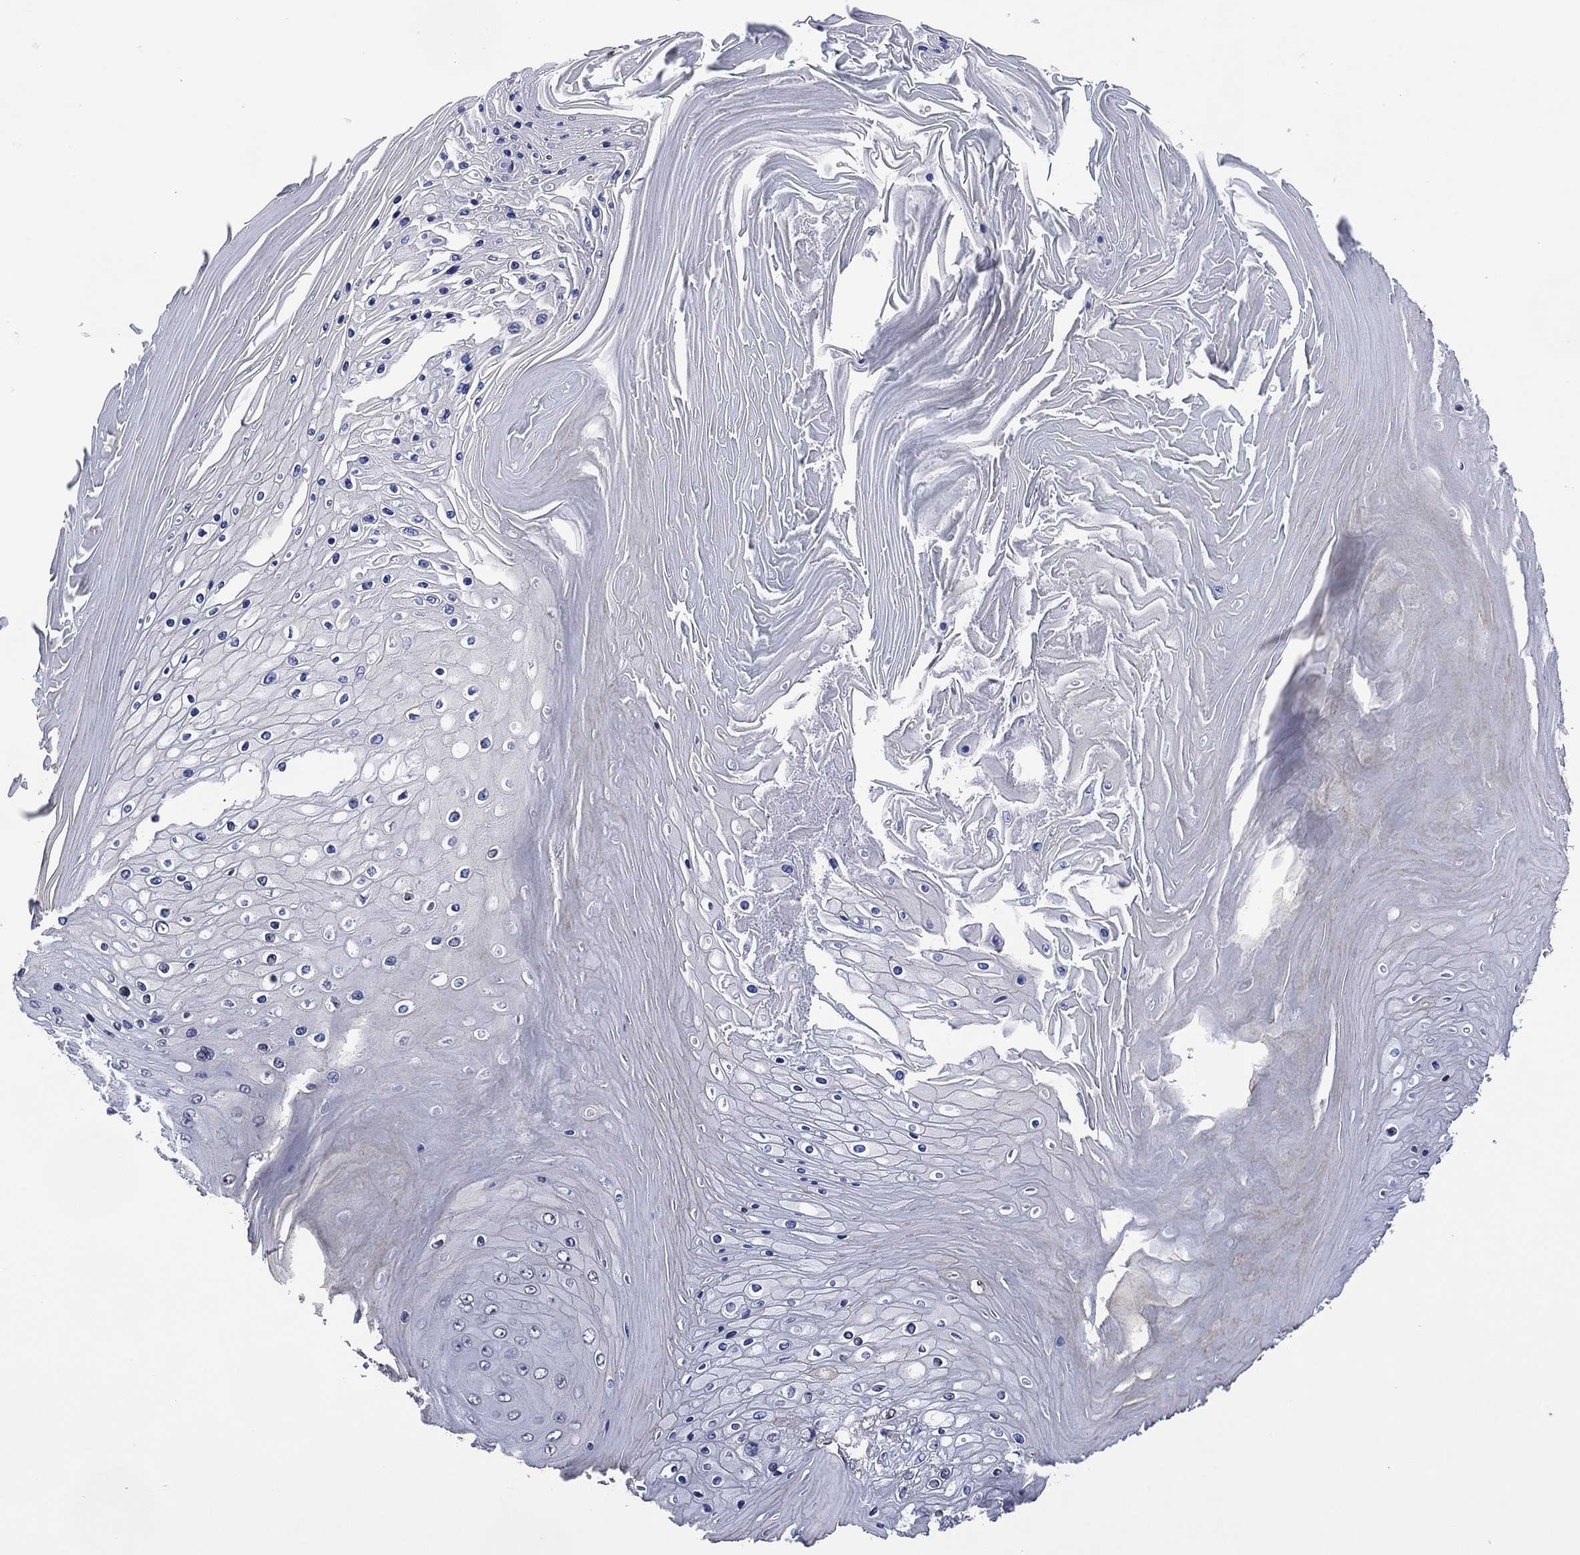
{"staining": {"intensity": "negative", "quantity": "none", "location": "none"}, "tissue": "skin cancer", "cell_type": "Tumor cells", "image_type": "cancer", "snomed": [{"axis": "morphology", "description": "Squamous cell carcinoma, NOS"}, {"axis": "topography", "description": "Skin"}], "caption": "Immunohistochemistry photomicrograph of neoplastic tissue: human skin cancer stained with DAB exhibits no significant protein expression in tumor cells.", "gene": "USP26", "patient": {"sex": "male", "age": 62}}